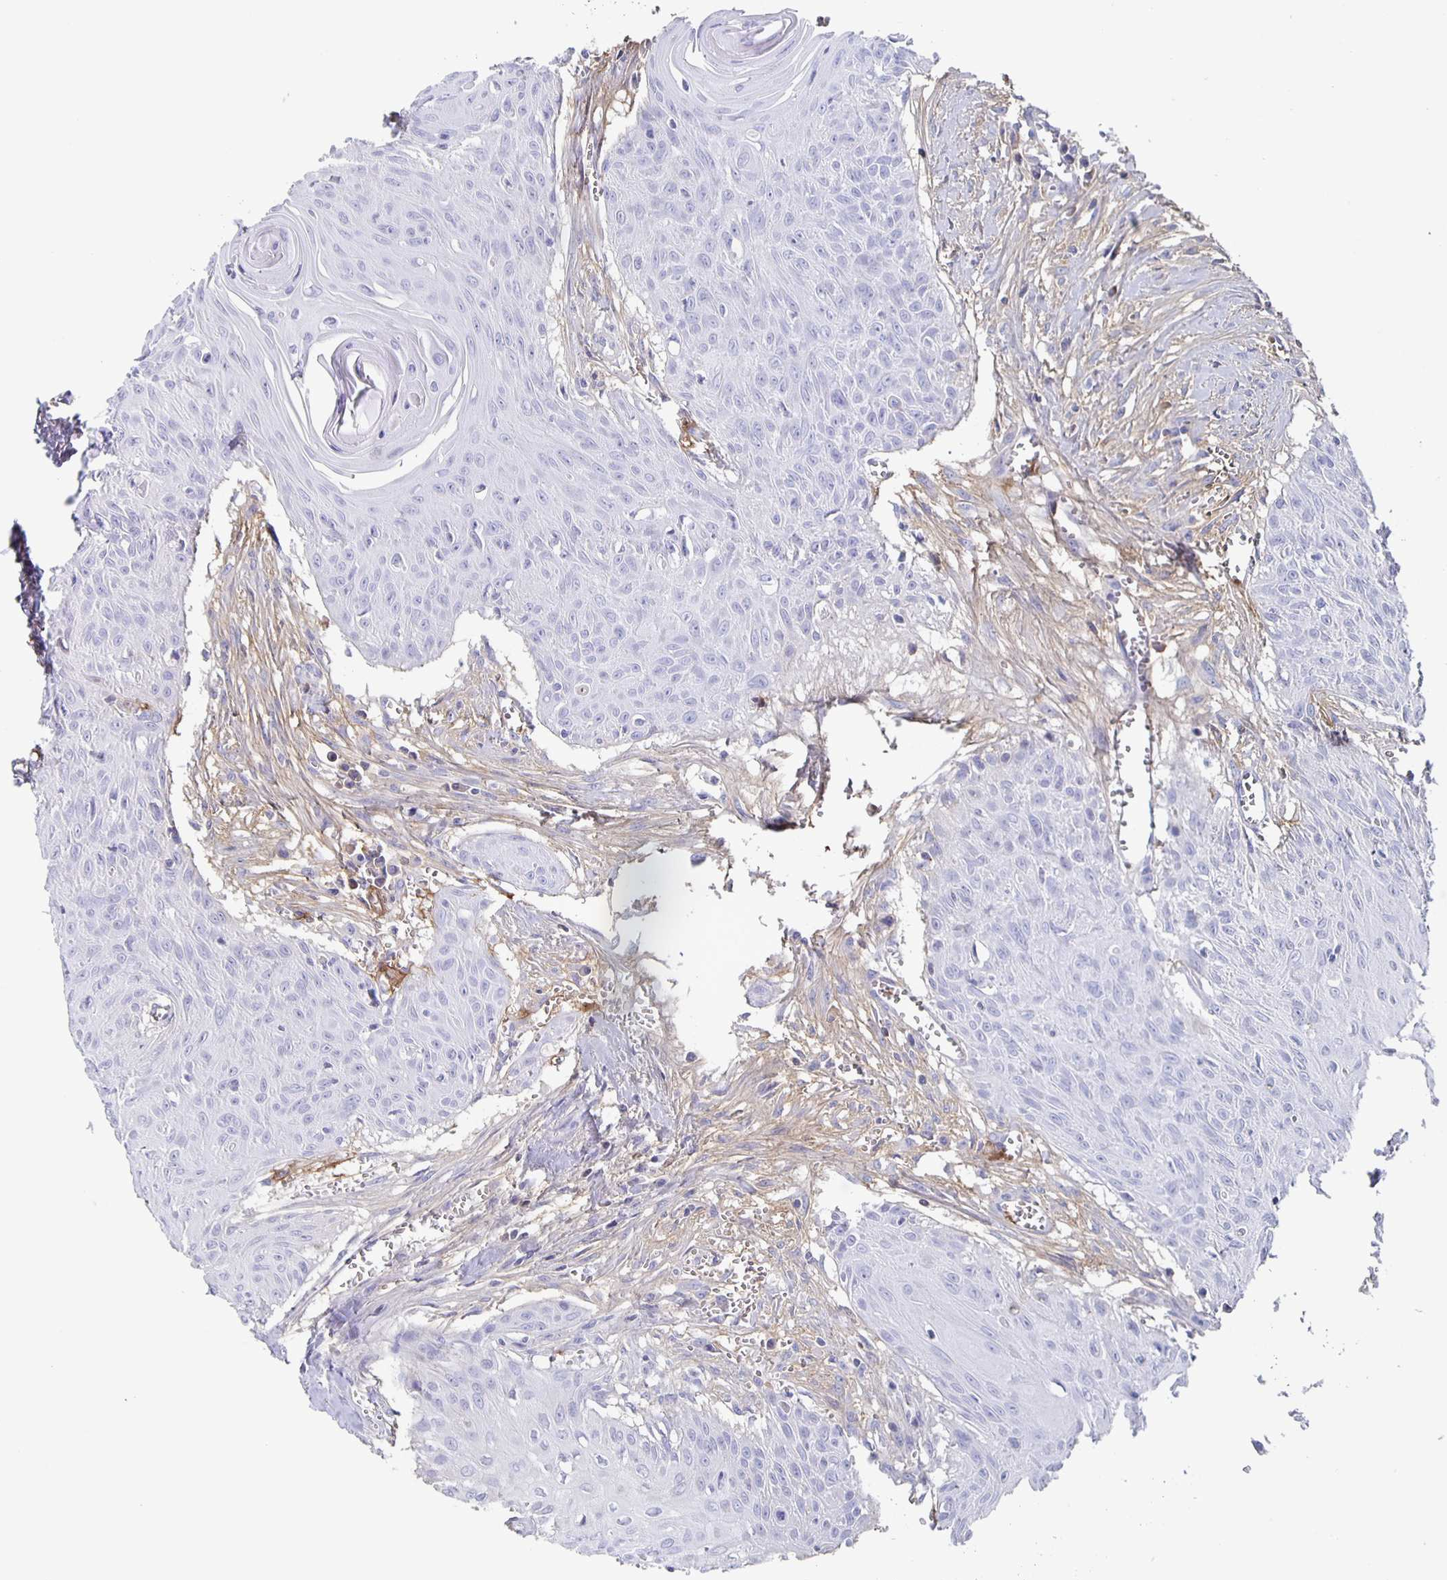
{"staining": {"intensity": "negative", "quantity": "none", "location": "none"}, "tissue": "head and neck cancer", "cell_type": "Tumor cells", "image_type": "cancer", "snomed": [{"axis": "morphology", "description": "Squamous cell carcinoma, NOS"}, {"axis": "topography", "description": "Lymph node"}, {"axis": "topography", "description": "Salivary gland"}, {"axis": "topography", "description": "Head-Neck"}], "caption": "High power microscopy histopathology image of an immunohistochemistry histopathology image of head and neck cancer, revealing no significant positivity in tumor cells.", "gene": "FGA", "patient": {"sex": "female", "age": 74}}